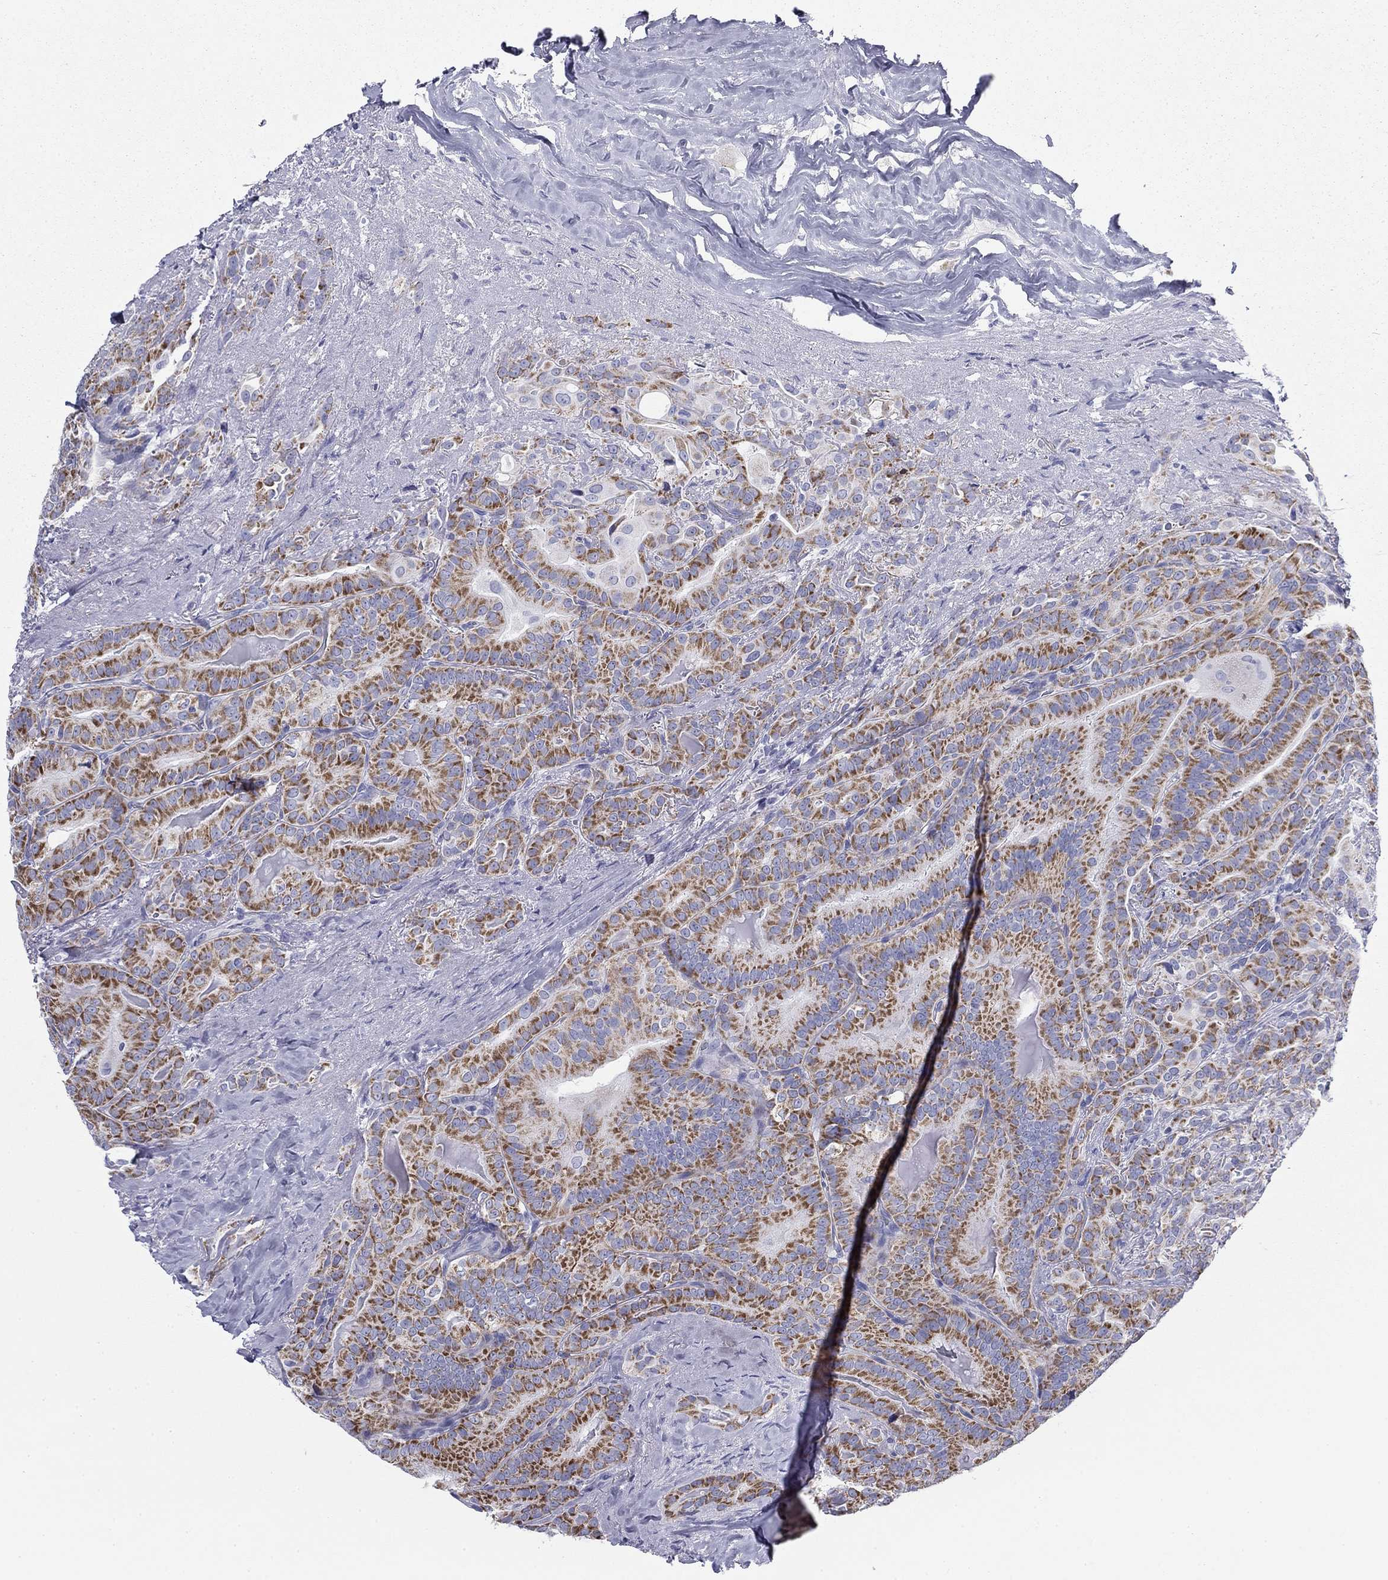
{"staining": {"intensity": "strong", "quantity": ">75%", "location": "cytoplasmic/membranous"}, "tissue": "thyroid cancer", "cell_type": "Tumor cells", "image_type": "cancer", "snomed": [{"axis": "morphology", "description": "Papillary adenocarcinoma, NOS"}, {"axis": "topography", "description": "Thyroid gland"}], "caption": "Thyroid cancer stained with a brown dye shows strong cytoplasmic/membranous positive expression in approximately >75% of tumor cells.", "gene": "ZP2", "patient": {"sex": "male", "age": 61}}